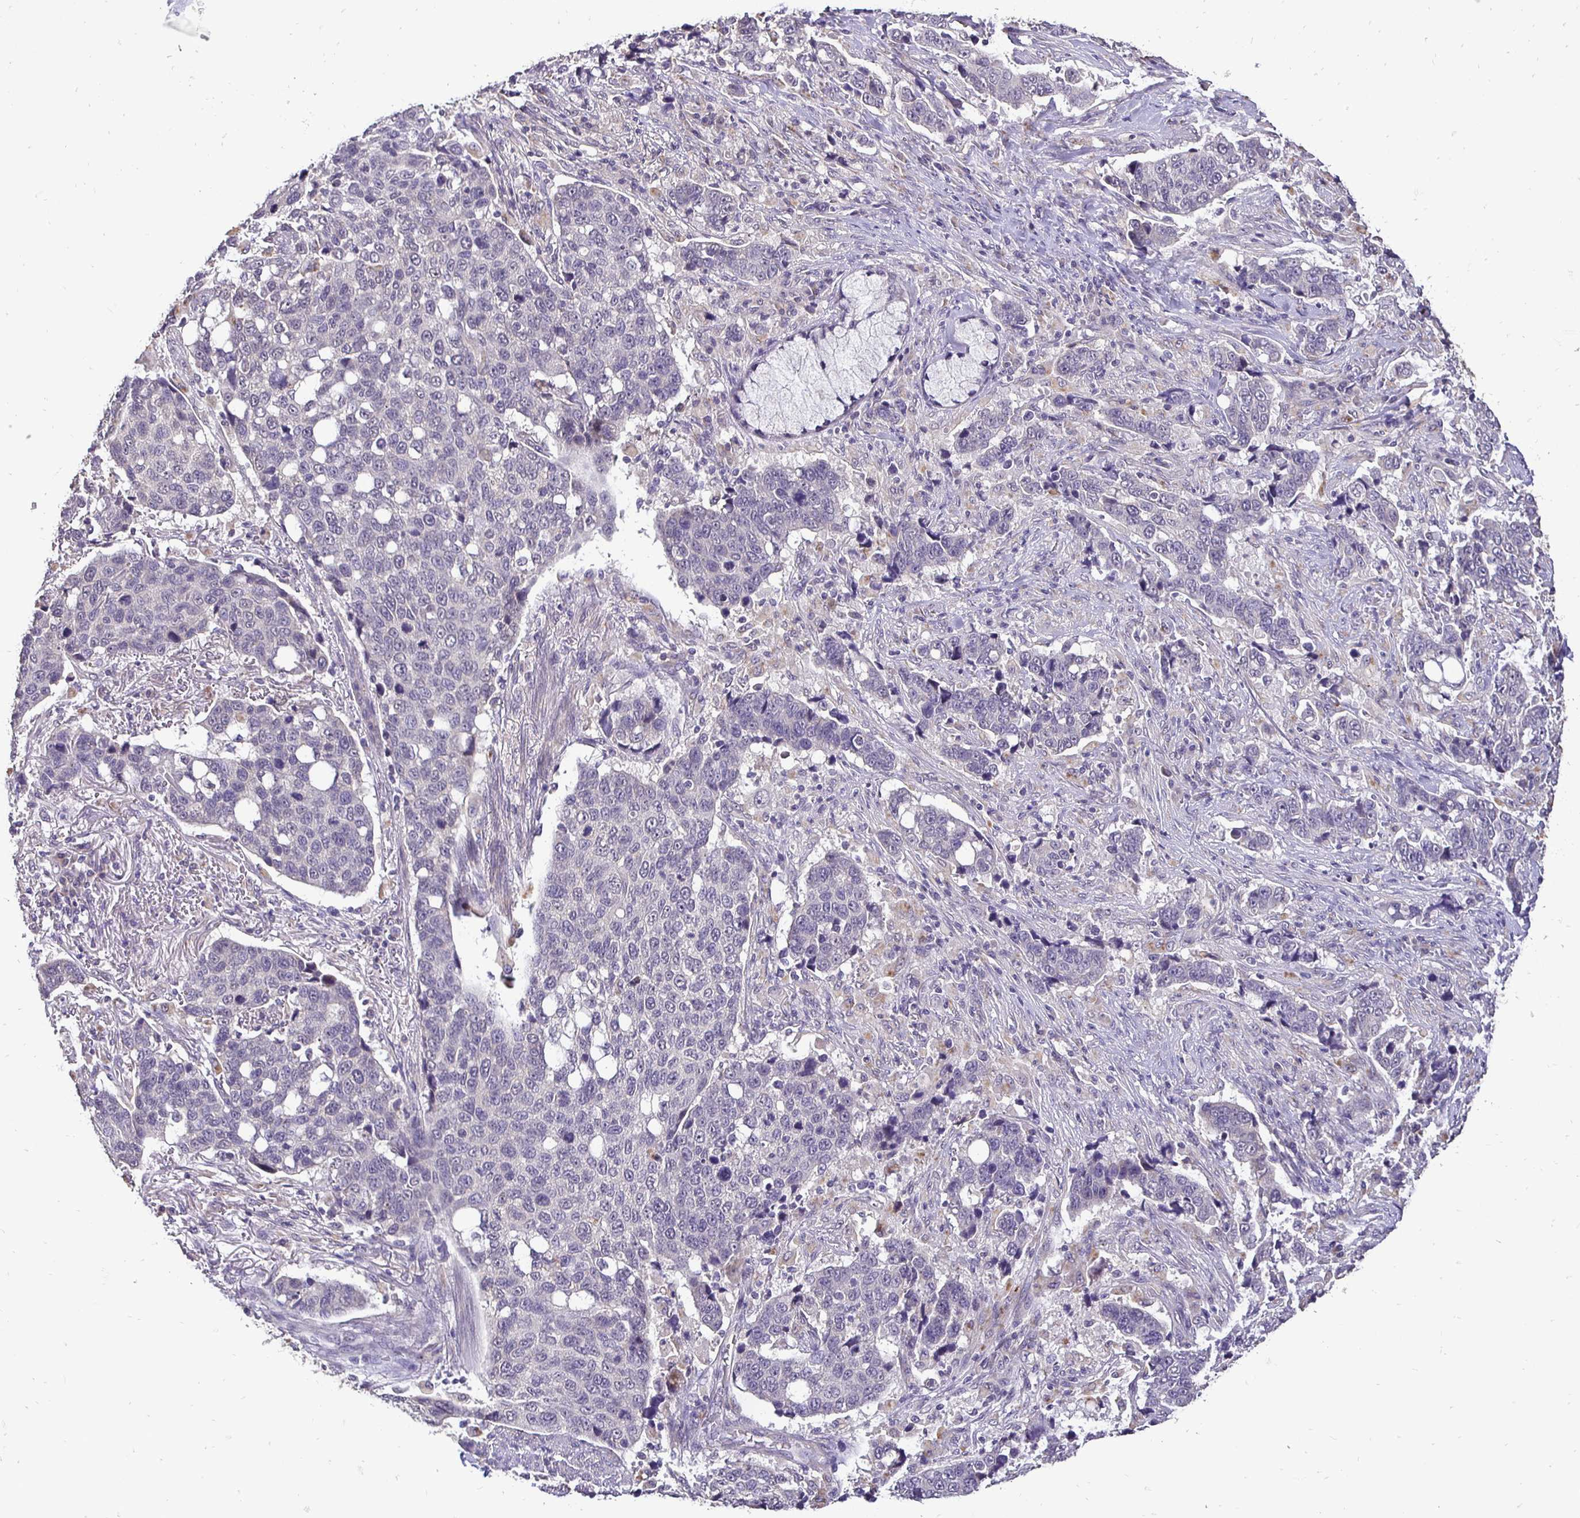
{"staining": {"intensity": "negative", "quantity": "none", "location": "none"}, "tissue": "lung cancer", "cell_type": "Tumor cells", "image_type": "cancer", "snomed": [{"axis": "morphology", "description": "Squamous cell carcinoma, NOS"}, {"axis": "topography", "description": "Lymph node"}, {"axis": "topography", "description": "Lung"}], "caption": "Micrograph shows no protein positivity in tumor cells of lung cancer tissue.", "gene": "RHEBL1", "patient": {"sex": "male", "age": 61}}